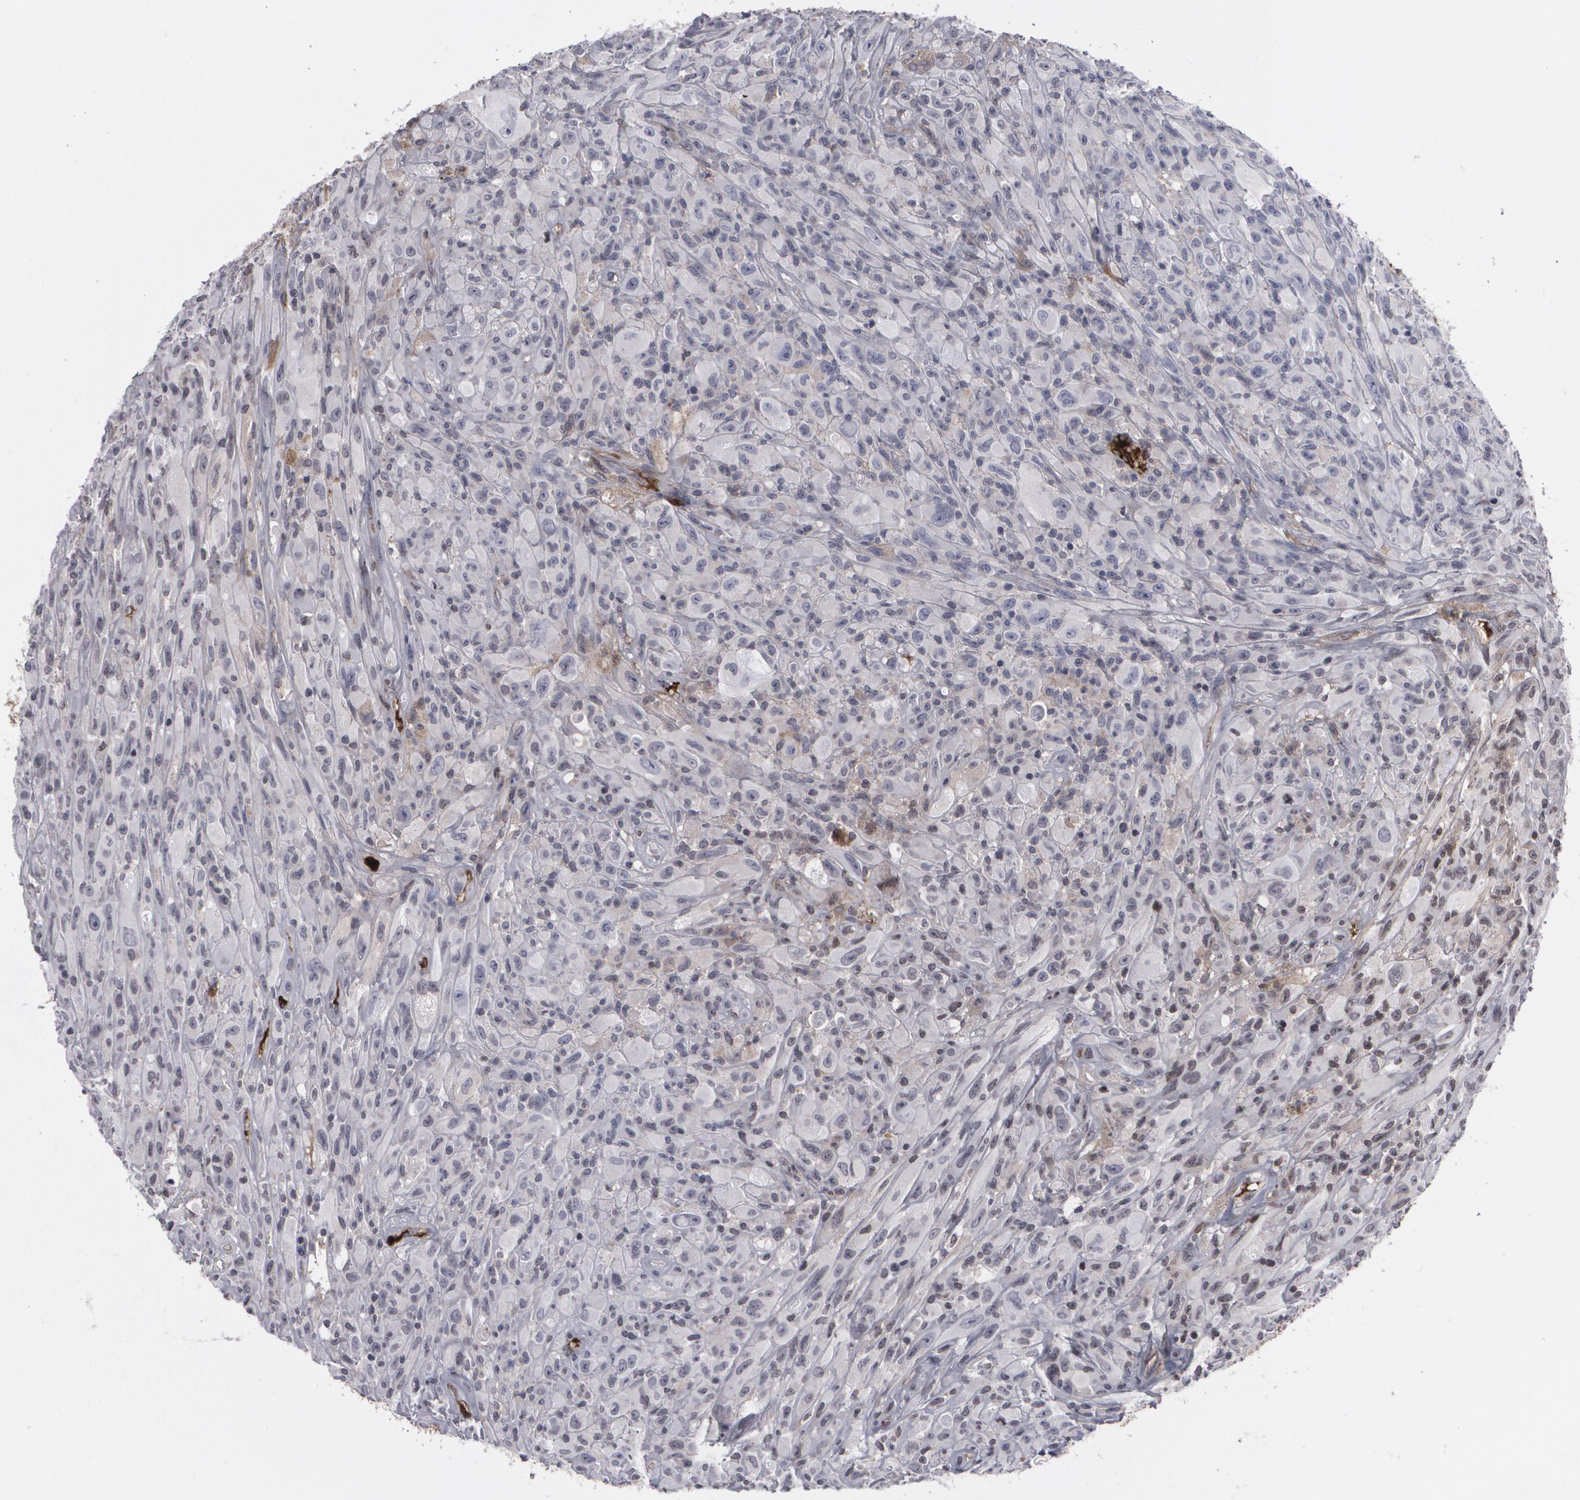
{"staining": {"intensity": "negative", "quantity": "none", "location": "none"}, "tissue": "glioma", "cell_type": "Tumor cells", "image_type": "cancer", "snomed": [{"axis": "morphology", "description": "Glioma, malignant, High grade"}, {"axis": "topography", "description": "Brain"}], "caption": "Immunohistochemistry image of human malignant high-grade glioma stained for a protein (brown), which demonstrates no staining in tumor cells.", "gene": "LRG1", "patient": {"sex": "male", "age": 48}}